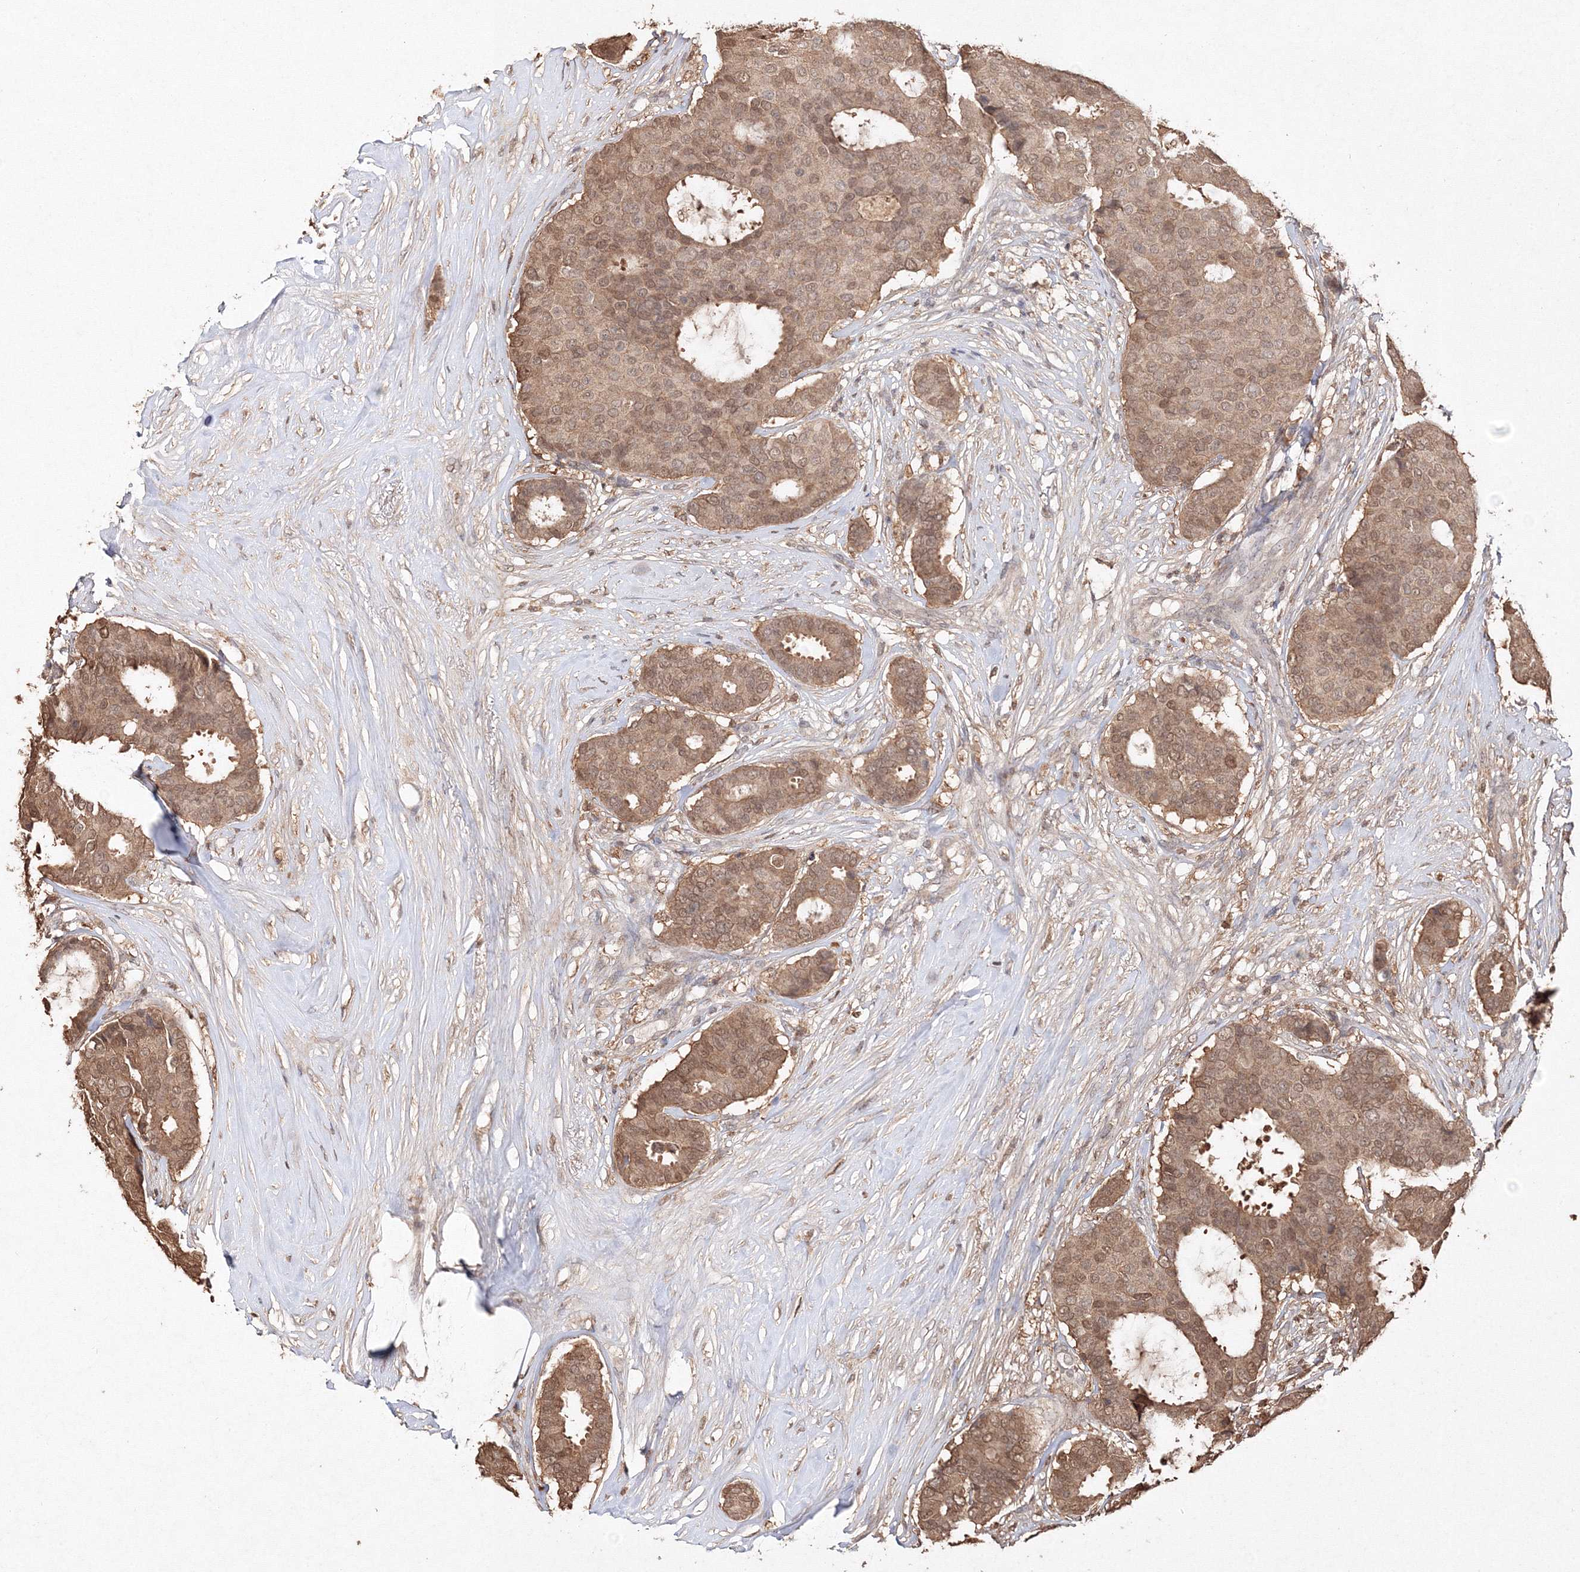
{"staining": {"intensity": "moderate", "quantity": ">75%", "location": "cytoplasmic/membranous,nuclear"}, "tissue": "breast cancer", "cell_type": "Tumor cells", "image_type": "cancer", "snomed": [{"axis": "morphology", "description": "Duct carcinoma"}, {"axis": "topography", "description": "Breast"}], "caption": "This micrograph exhibits infiltrating ductal carcinoma (breast) stained with immunohistochemistry to label a protein in brown. The cytoplasmic/membranous and nuclear of tumor cells show moderate positivity for the protein. Nuclei are counter-stained blue.", "gene": "S100A11", "patient": {"sex": "female", "age": 75}}